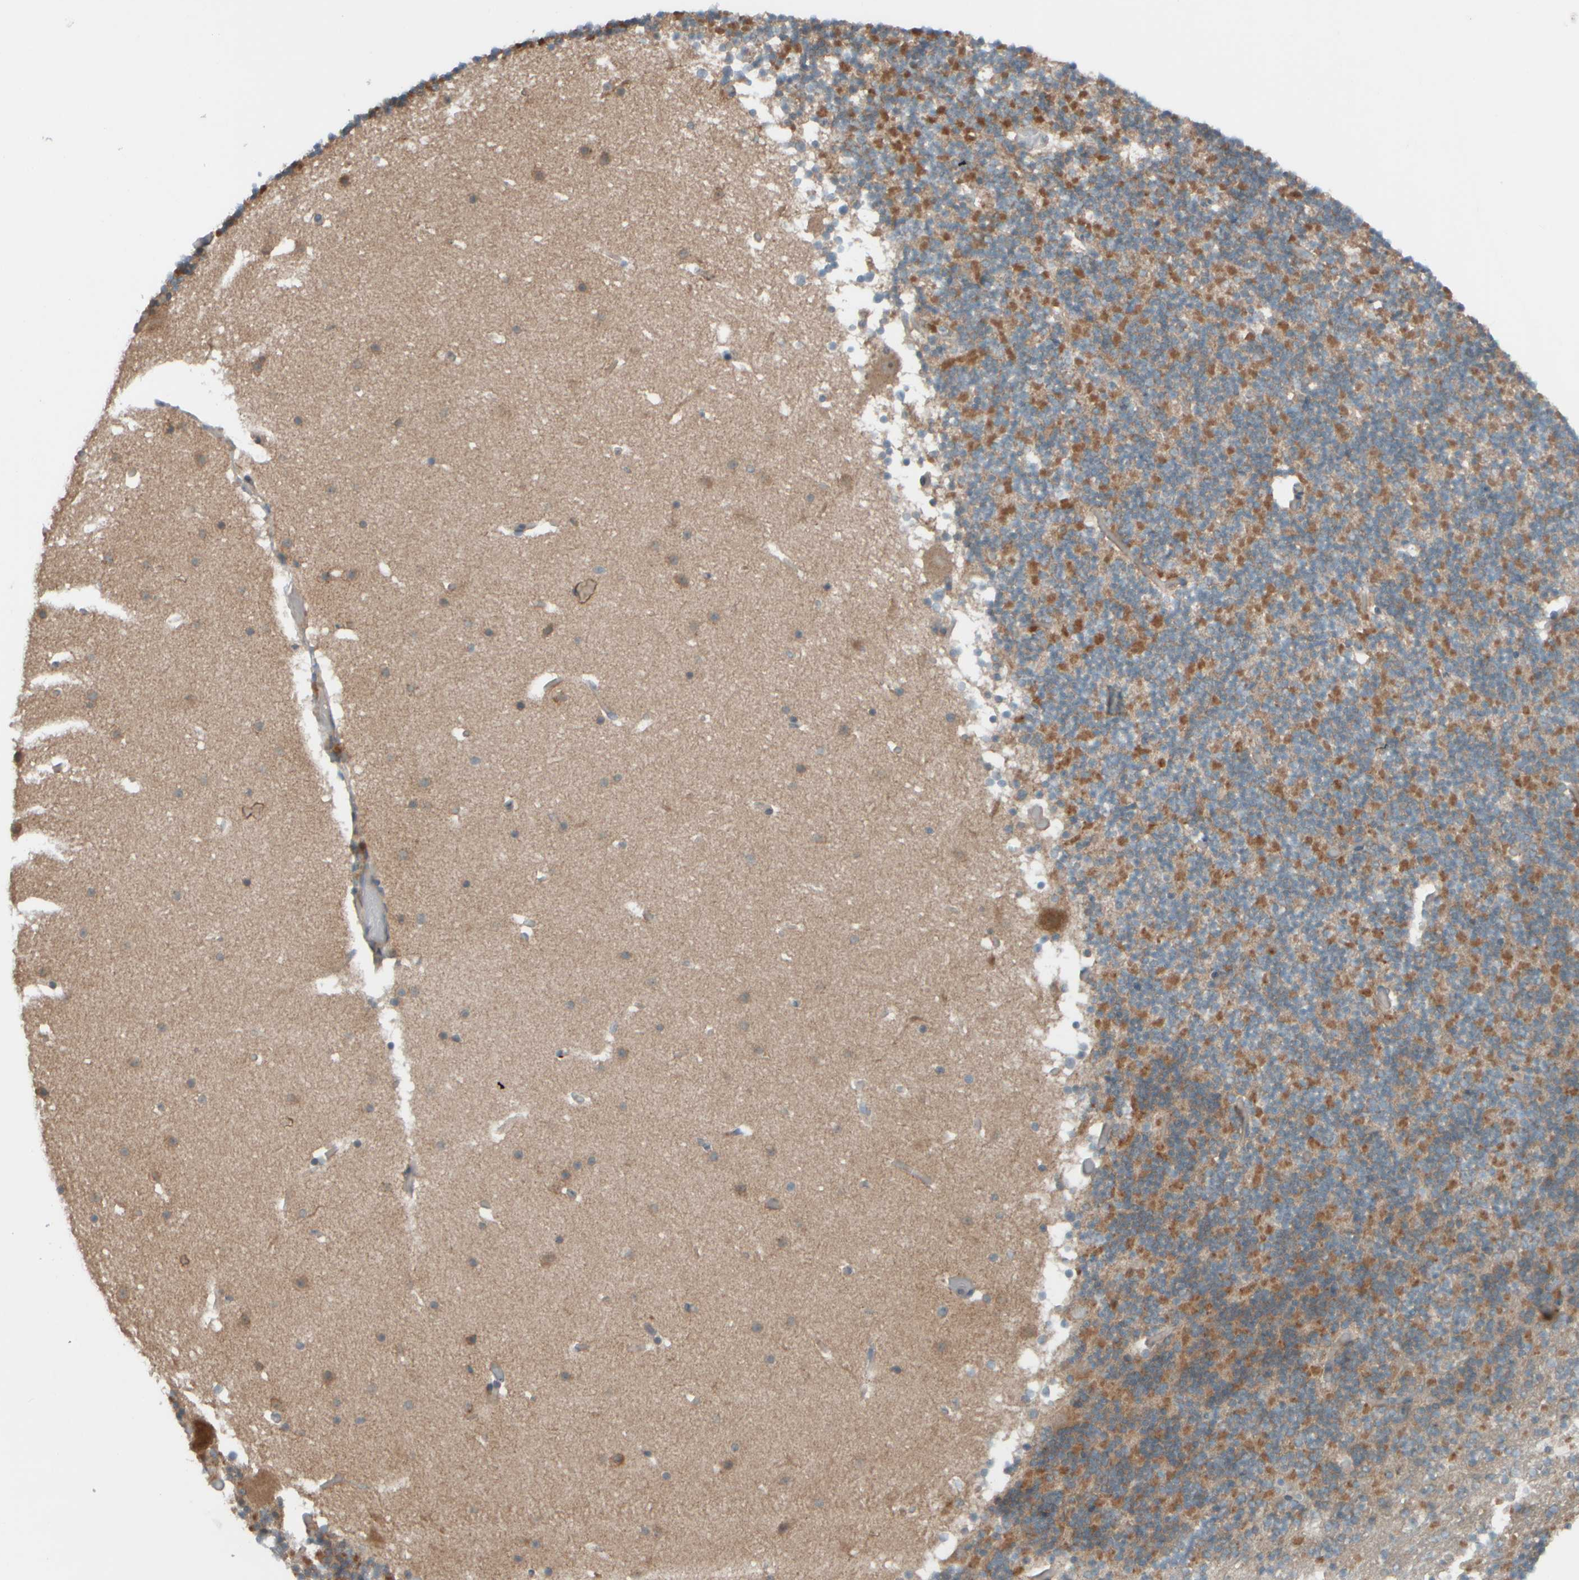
{"staining": {"intensity": "moderate", "quantity": "25%-75%", "location": "cytoplasmic/membranous"}, "tissue": "cerebellum", "cell_type": "Cells in granular layer", "image_type": "normal", "snomed": [{"axis": "morphology", "description": "Normal tissue, NOS"}, {"axis": "topography", "description": "Cerebellum"}], "caption": "Protein staining by immunohistochemistry (IHC) displays moderate cytoplasmic/membranous expression in about 25%-75% of cells in granular layer in unremarkable cerebellum. (brown staining indicates protein expression, while blue staining denotes nuclei).", "gene": "HGS", "patient": {"sex": "male", "age": 57}}